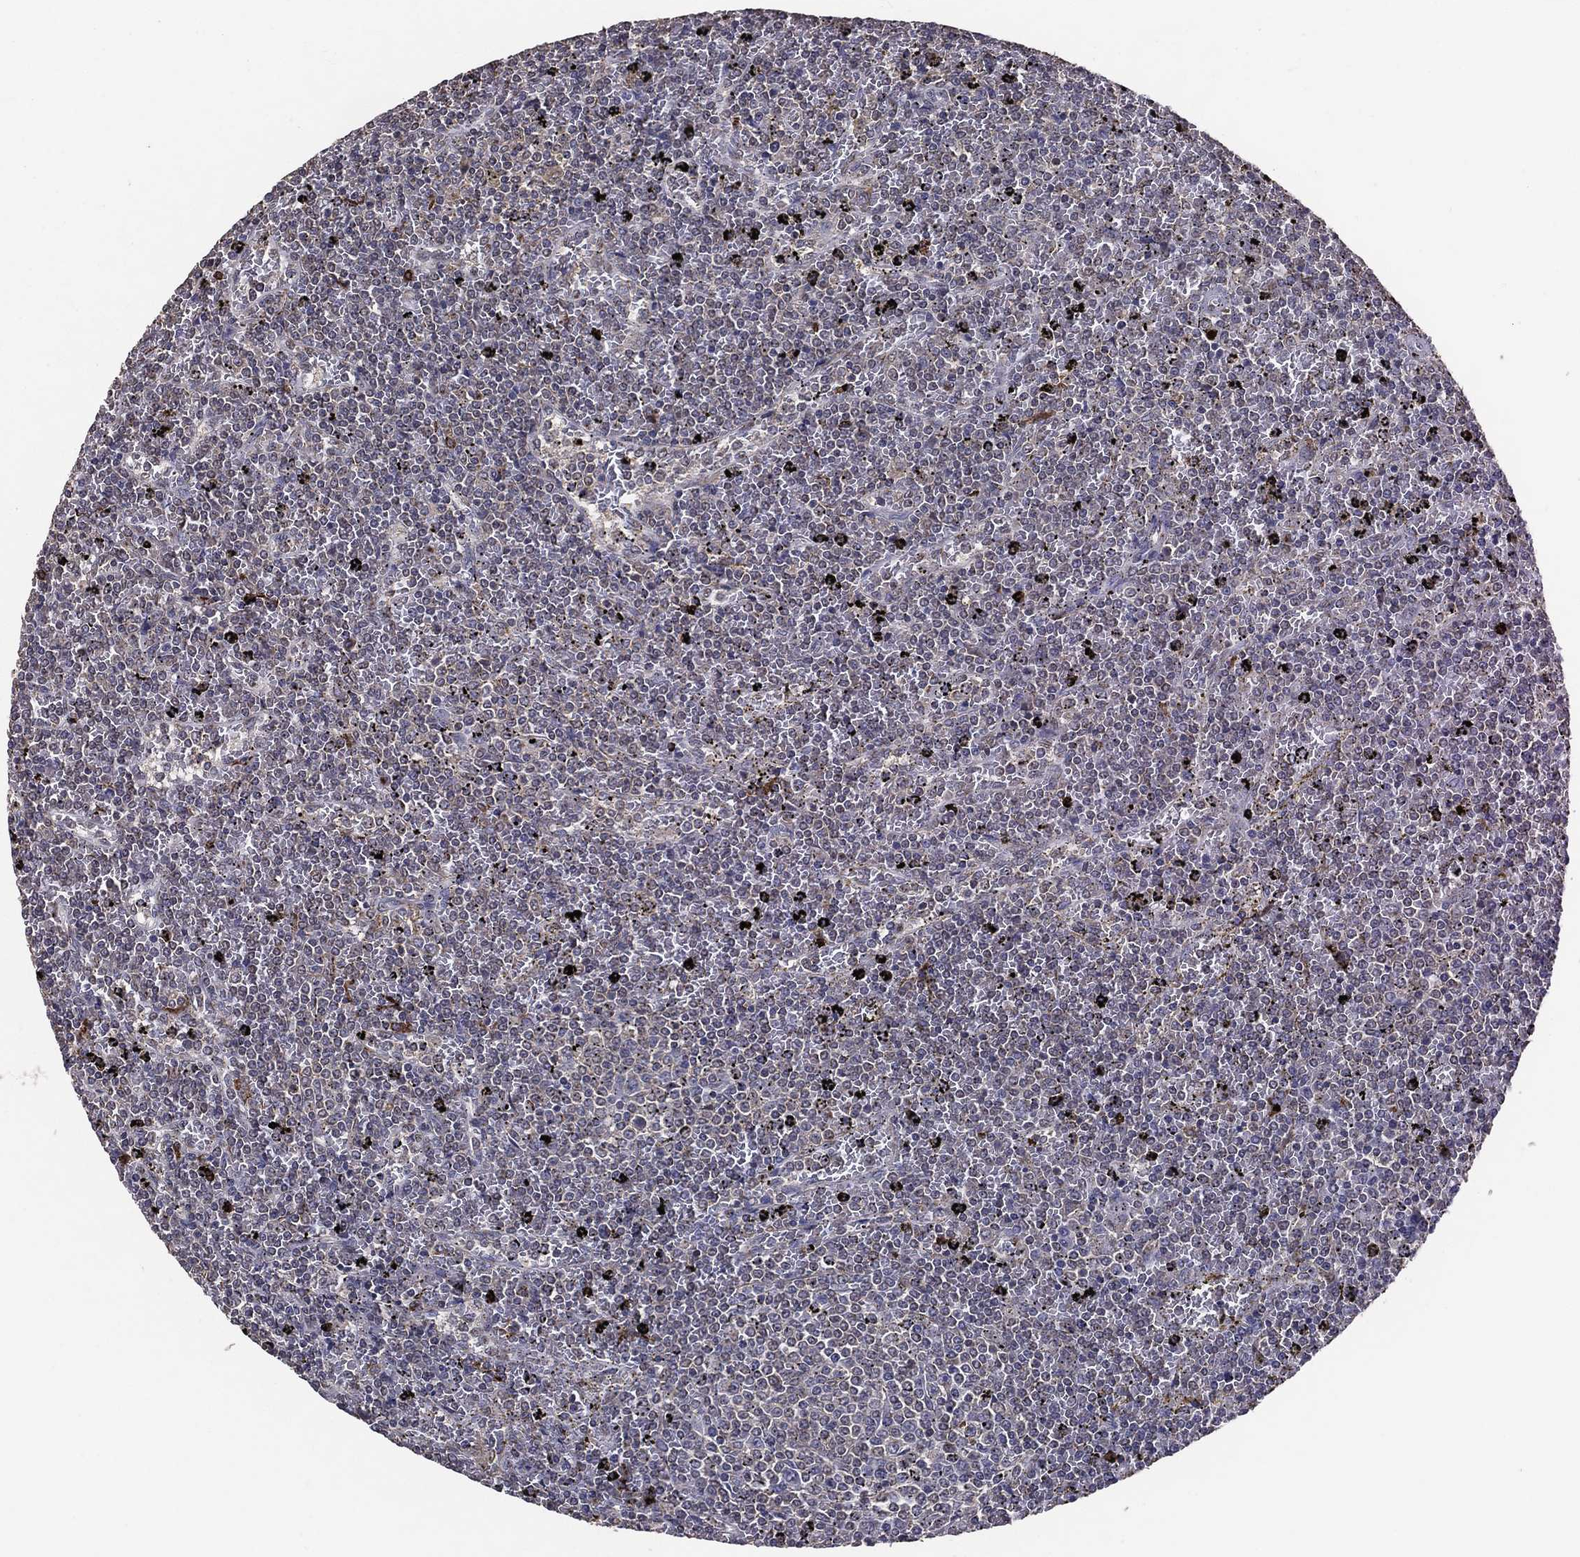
{"staining": {"intensity": "negative", "quantity": "none", "location": "none"}, "tissue": "lymphoma", "cell_type": "Tumor cells", "image_type": "cancer", "snomed": [{"axis": "morphology", "description": "Malignant lymphoma, non-Hodgkin's type, Low grade"}, {"axis": "topography", "description": "Spleen"}], "caption": "Tumor cells show no significant staining in low-grade malignant lymphoma, non-Hodgkin's type. (DAB (3,3'-diaminobenzidine) immunohistochemistry (IHC) visualized using brightfield microscopy, high magnification).", "gene": "GPR183", "patient": {"sex": "female", "age": 77}}